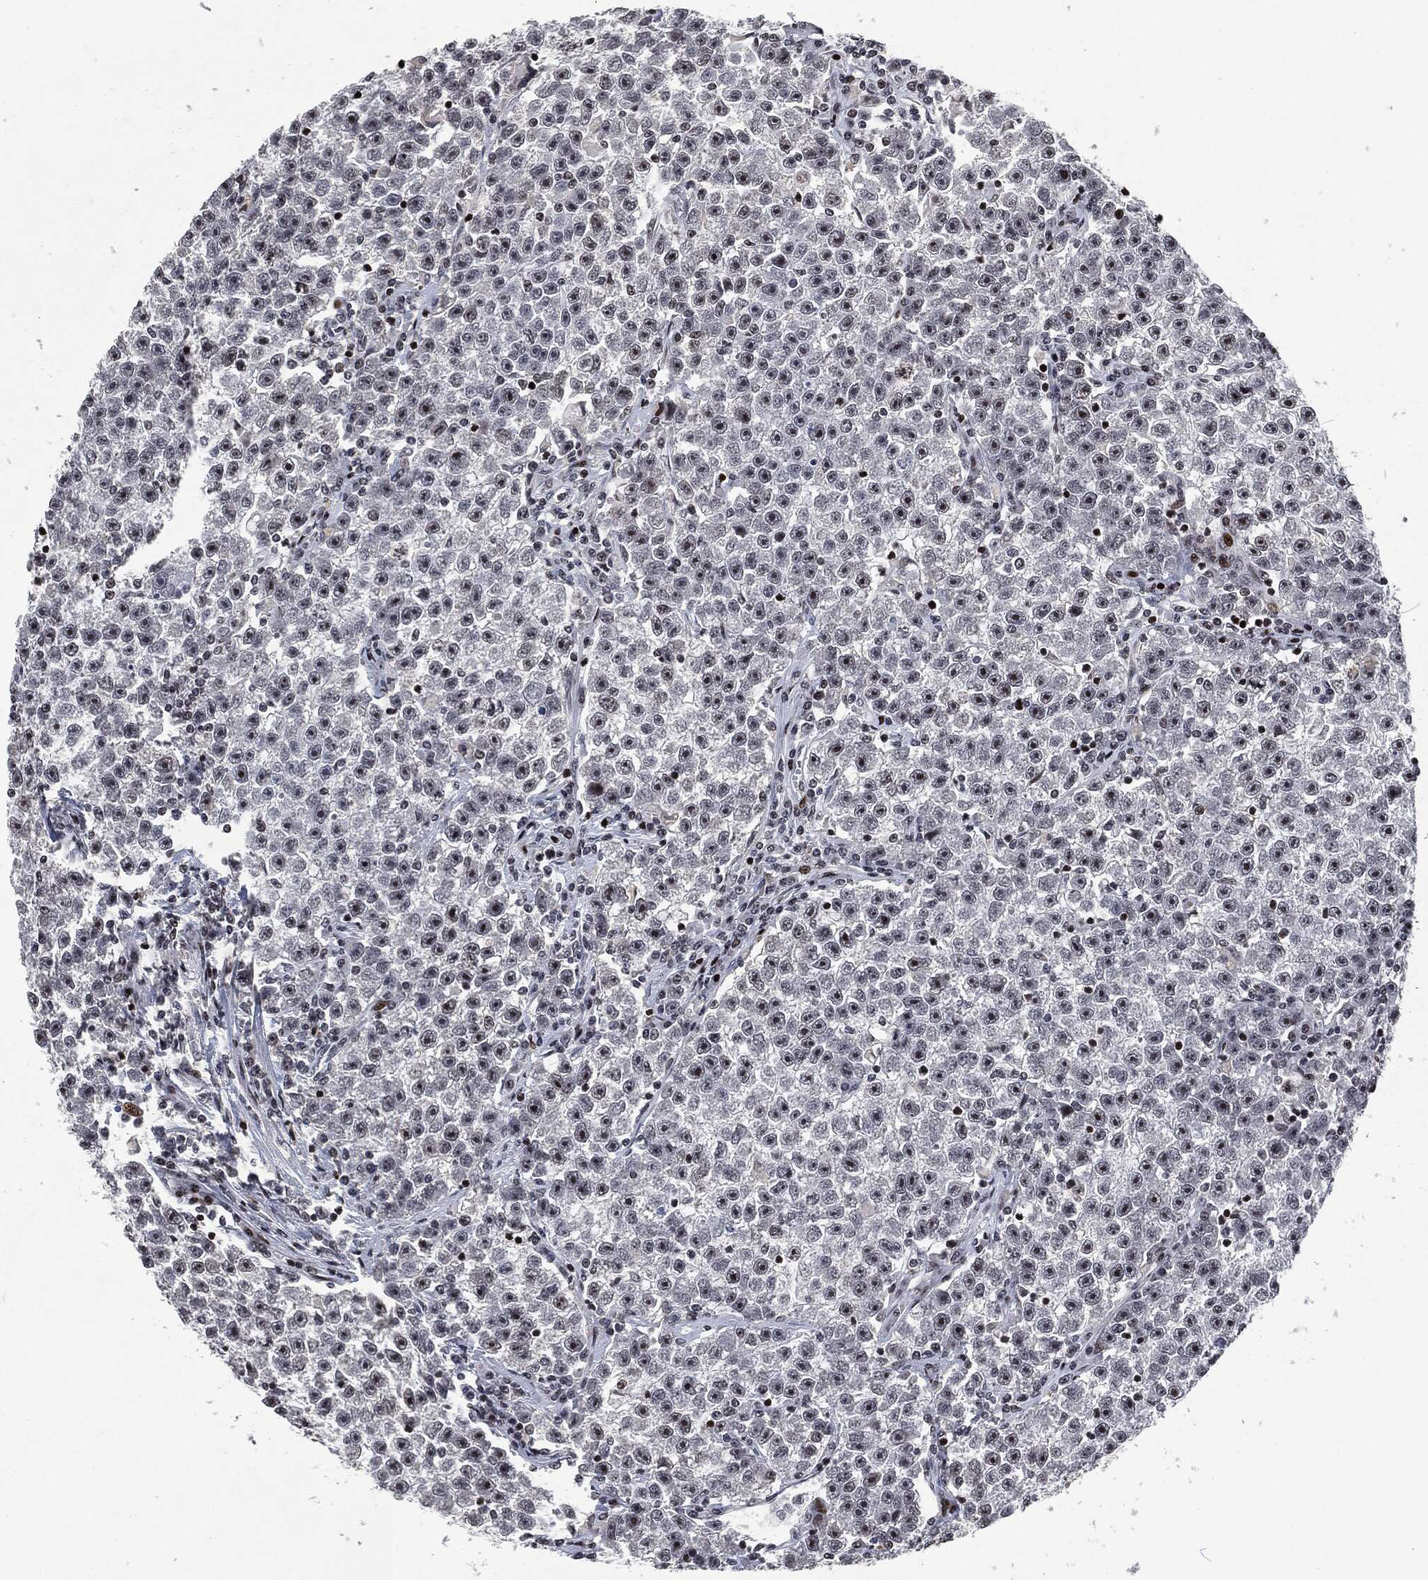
{"staining": {"intensity": "moderate", "quantity": "<25%", "location": "nuclear"}, "tissue": "testis cancer", "cell_type": "Tumor cells", "image_type": "cancer", "snomed": [{"axis": "morphology", "description": "Seminoma, NOS"}, {"axis": "topography", "description": "Testis"}], "caption": "Protein staining exhibits moderate nuclear expression in approximately <25% of tumor cells in seminoma (testis).", "gene": "EGFR", "patient": {"sex": "male", "age": 22}}